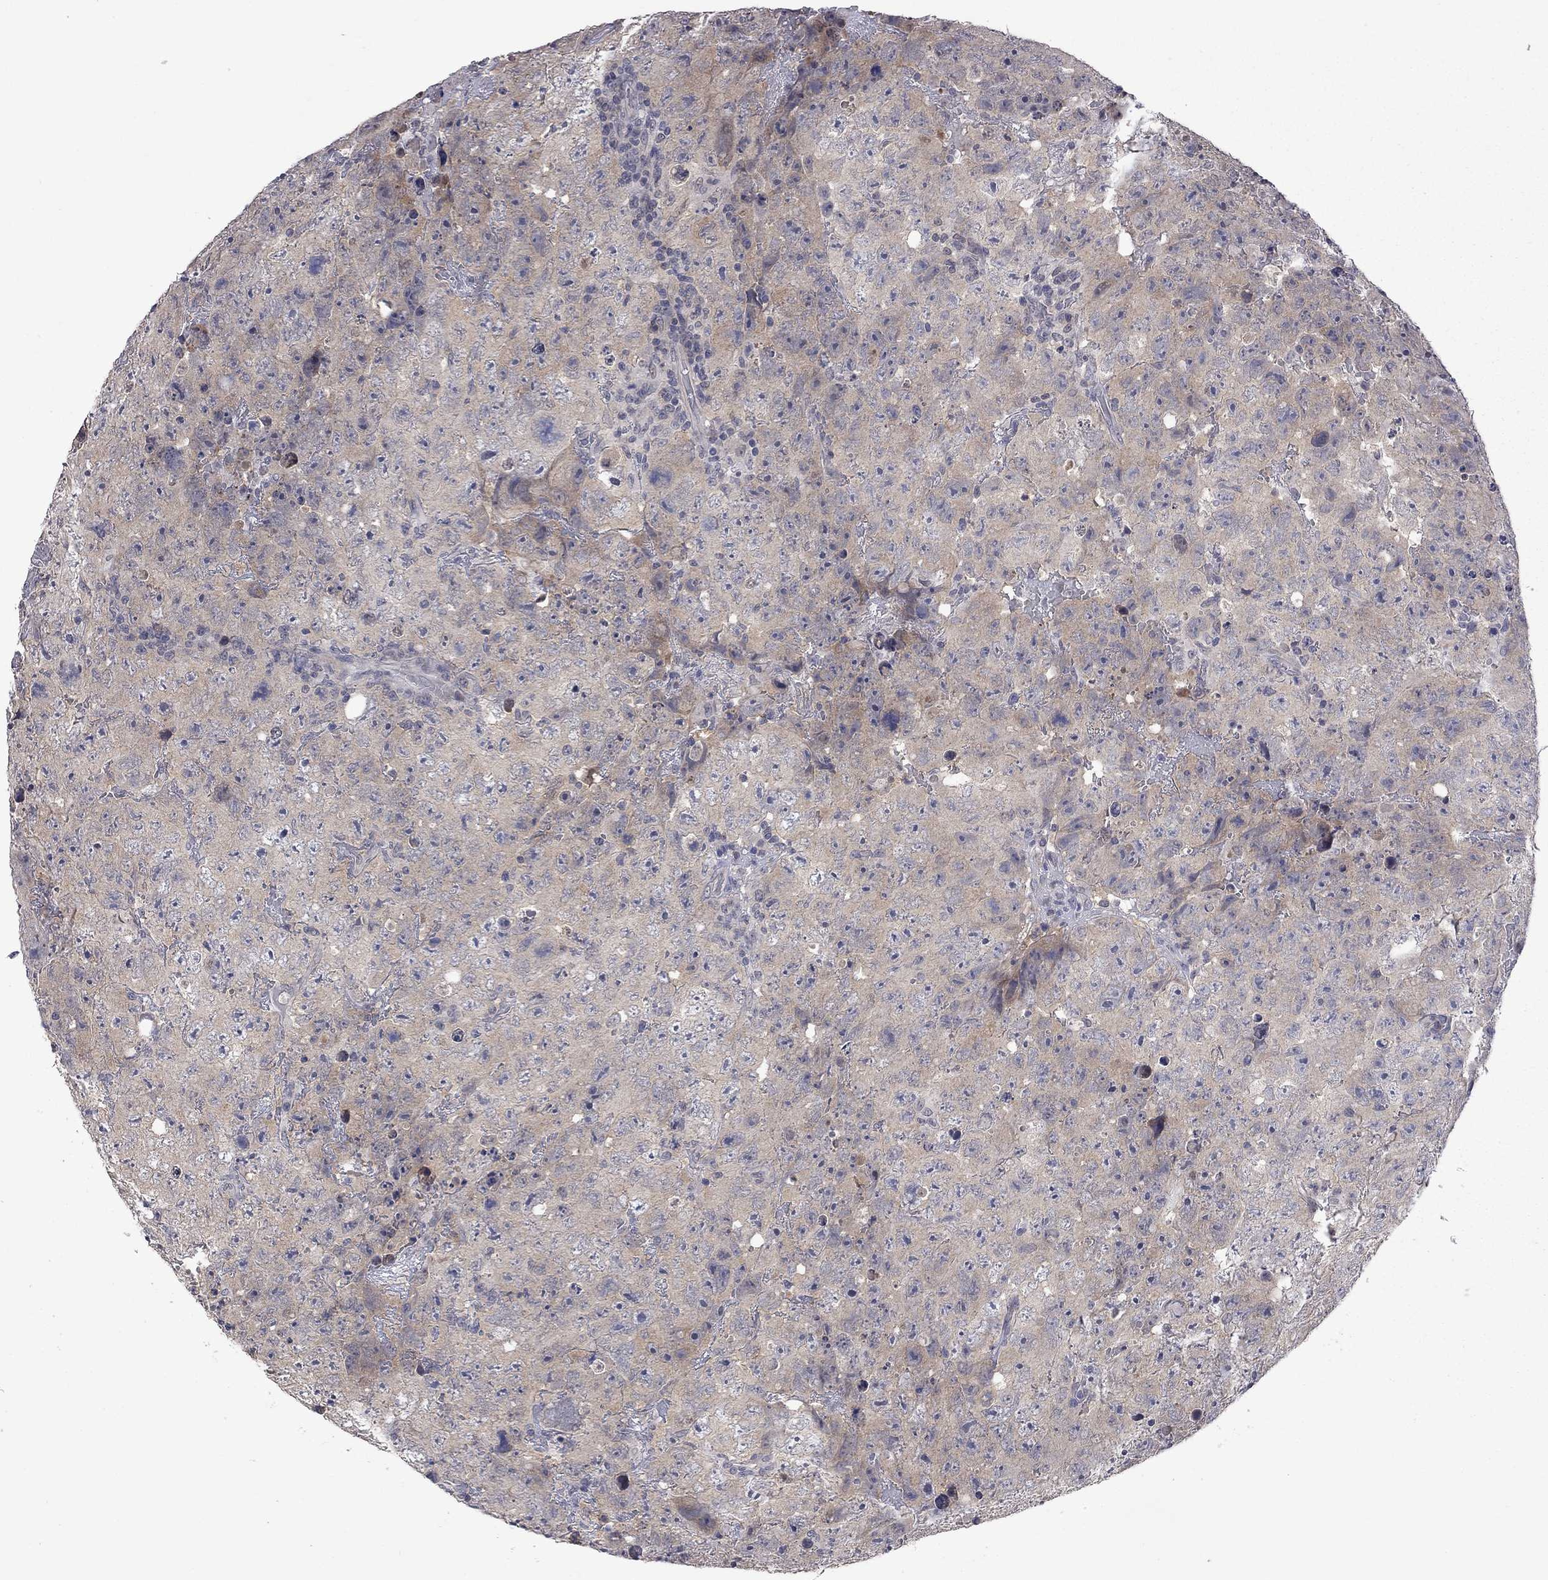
{"staining": {"intensity": "weak", "quantity": "25%-75%", "location": "cytoplasmic/membranous"}, "tissue": "testis cancer", "cell_type": "Tumor cells", "image_type": "cancer", "snomed": [{"axis": "morphology", "description": "Carcinoma, Embryonal, NOS"}, {"axis": "topography", "description": "Testis"}], "caption": "Human testis cancer stained for a protein (brown) reveals weak cytoplasmic/membranous positive staining in approximately 25%-75% of tumor cells.", "gene": "FABP12", "patient": {"sex": "male", "age": 24}}